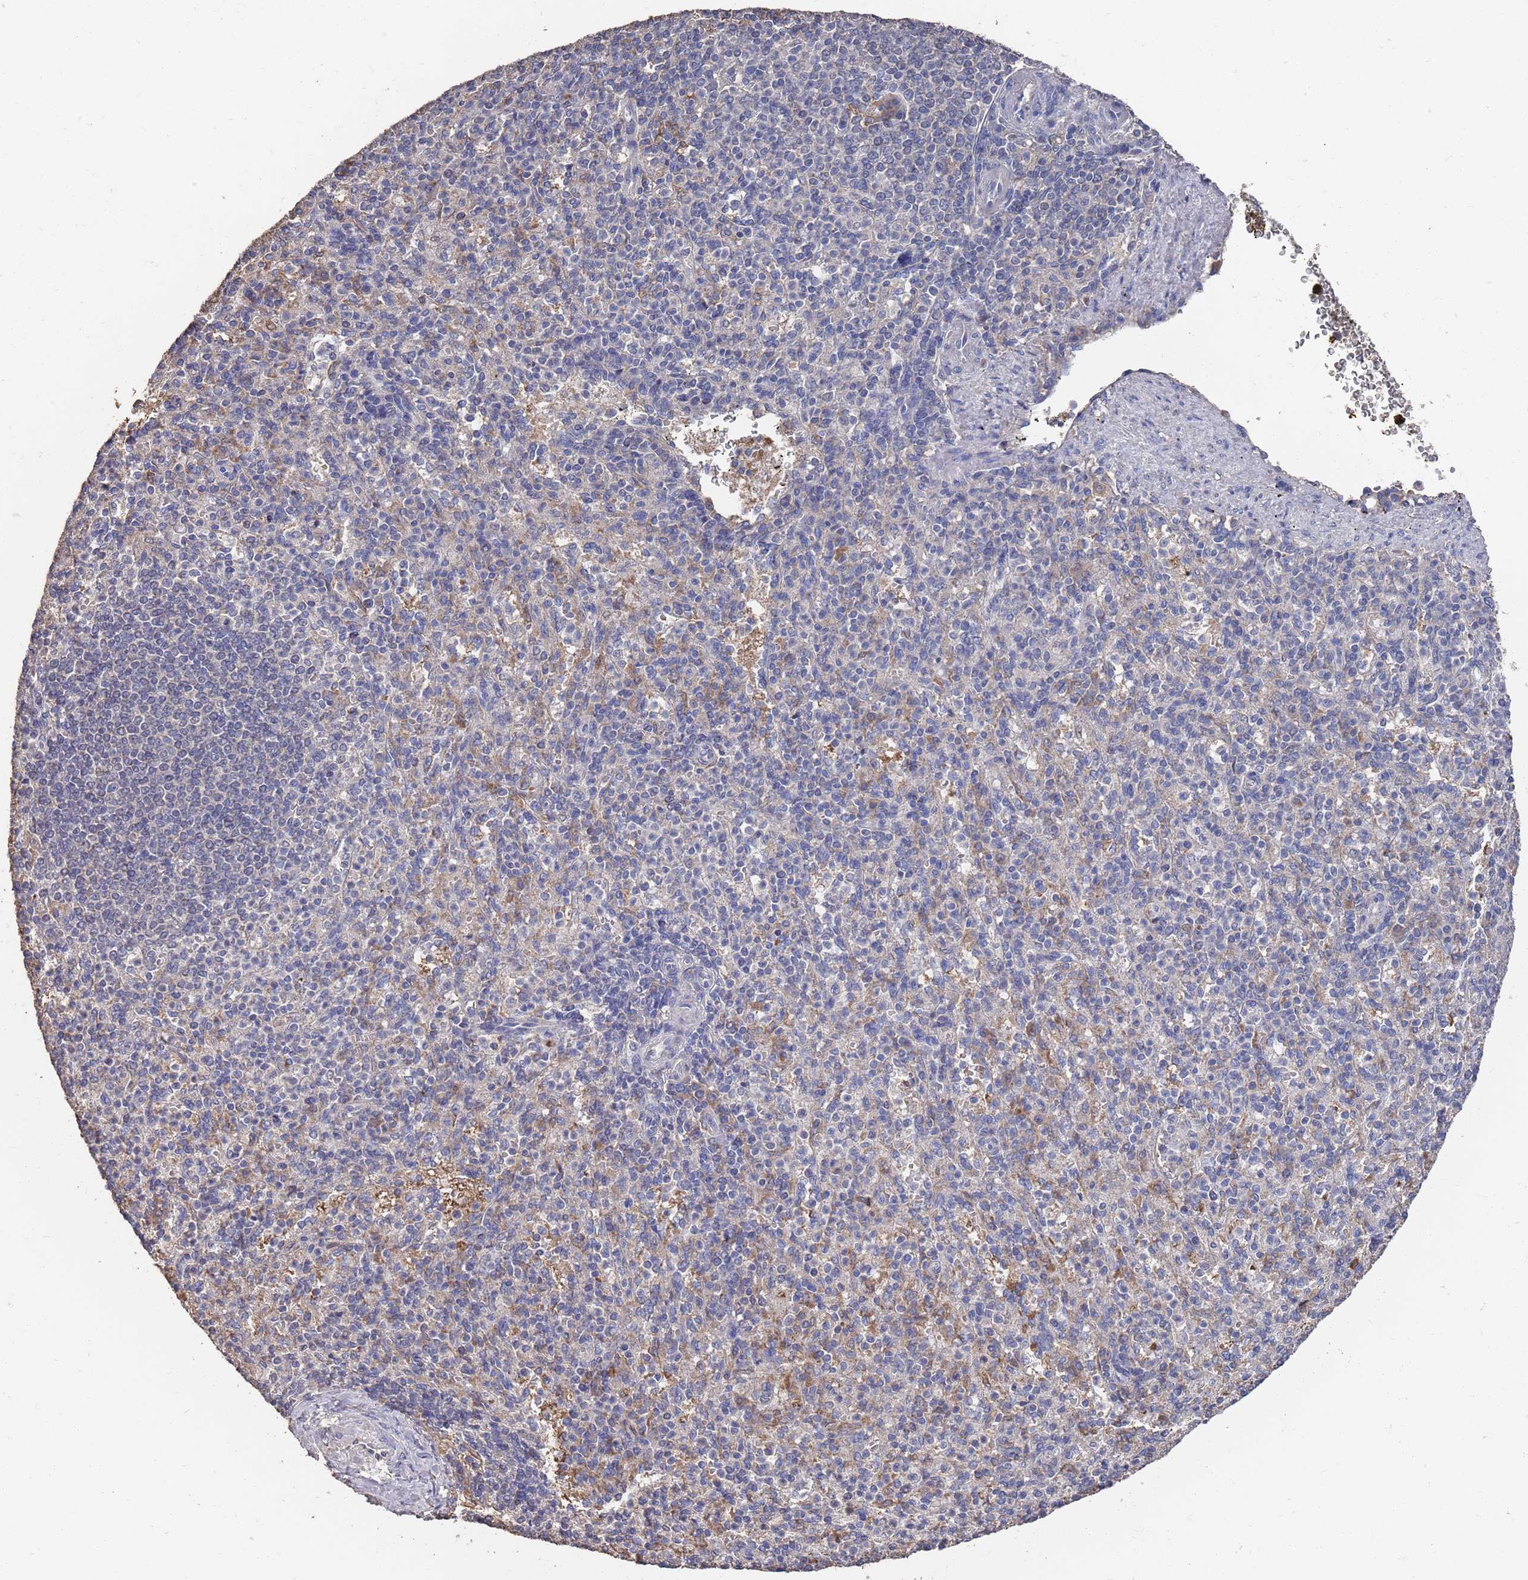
{"staining": {"intensity": "negative", "quantity": "none", "location": "none"}, "tissue": "spleen", "cell_type": "Cells in red pulp", "image_type": "normal", "snomed": [{"axis": "morphology", "description": "Normal tissue, NOS"}, {"axis": "topography", "description": "Spleen"}], "caption": "IHC micrograph of normal spleen stained for a protein (brown), which exhibits no staining in cells in red pulp.", "gene": "BTBD18", "patient": {"sex": "female", "age": 74}}